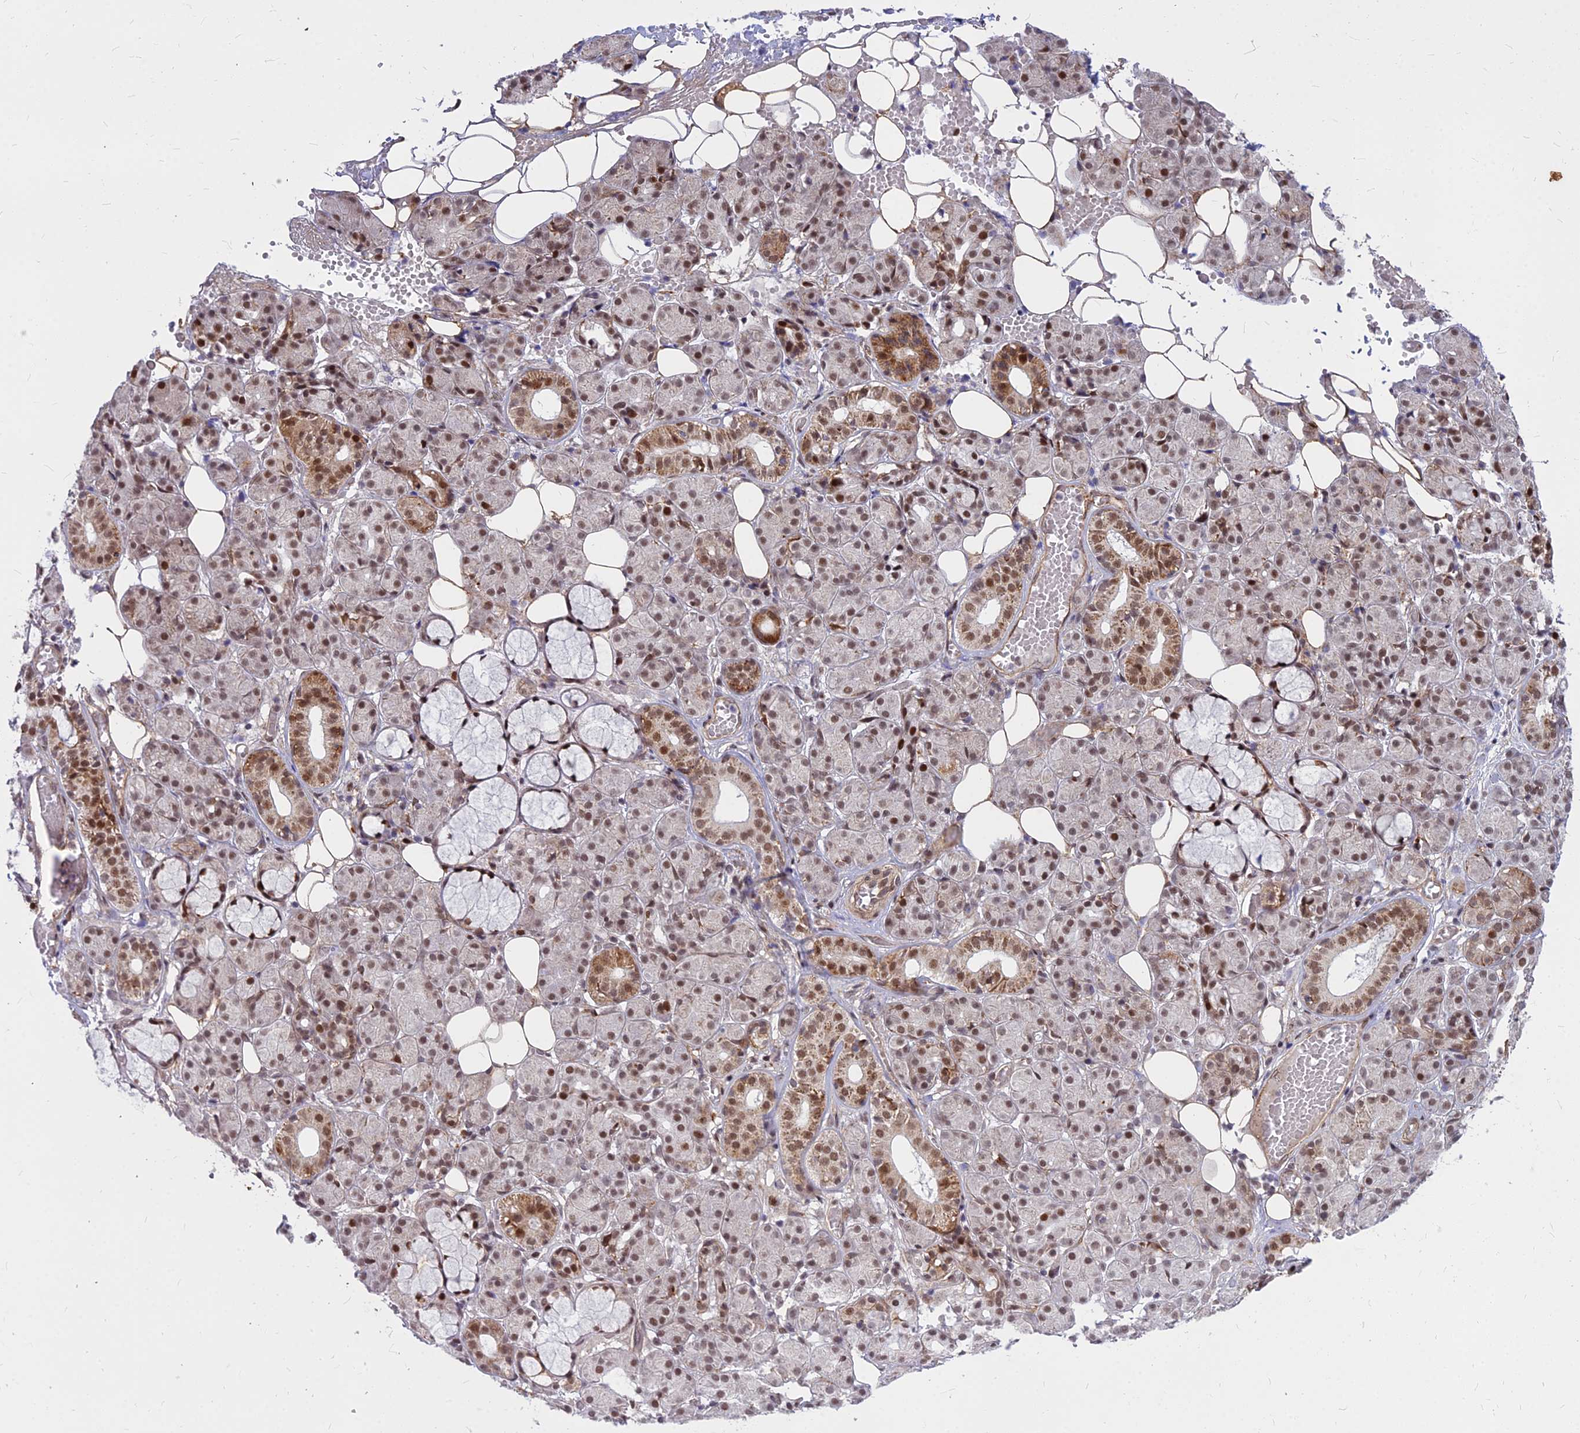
{"staining": {"intensity": "moderate", "quantity": ">75%", "location": "cytoplasmic/membranous,nuclear"}, "tissue": "salivary gland", "cell_type": "Glandular cells", "image_type": "normal", "snomed": [{"axis": "morphology", "description": "Normal tissue, NOS"}, {"axis": "topography", "description": "Salivary gland"}], "caption": "Moderate cytoplasmic/membranous,nuclear positivity for a protein is seen in about >75% of glandular cells of normal salivary gland using immunohistochemistry.", "gene": "ALG10B", "patient": {"sex": "male", "age": 63}}